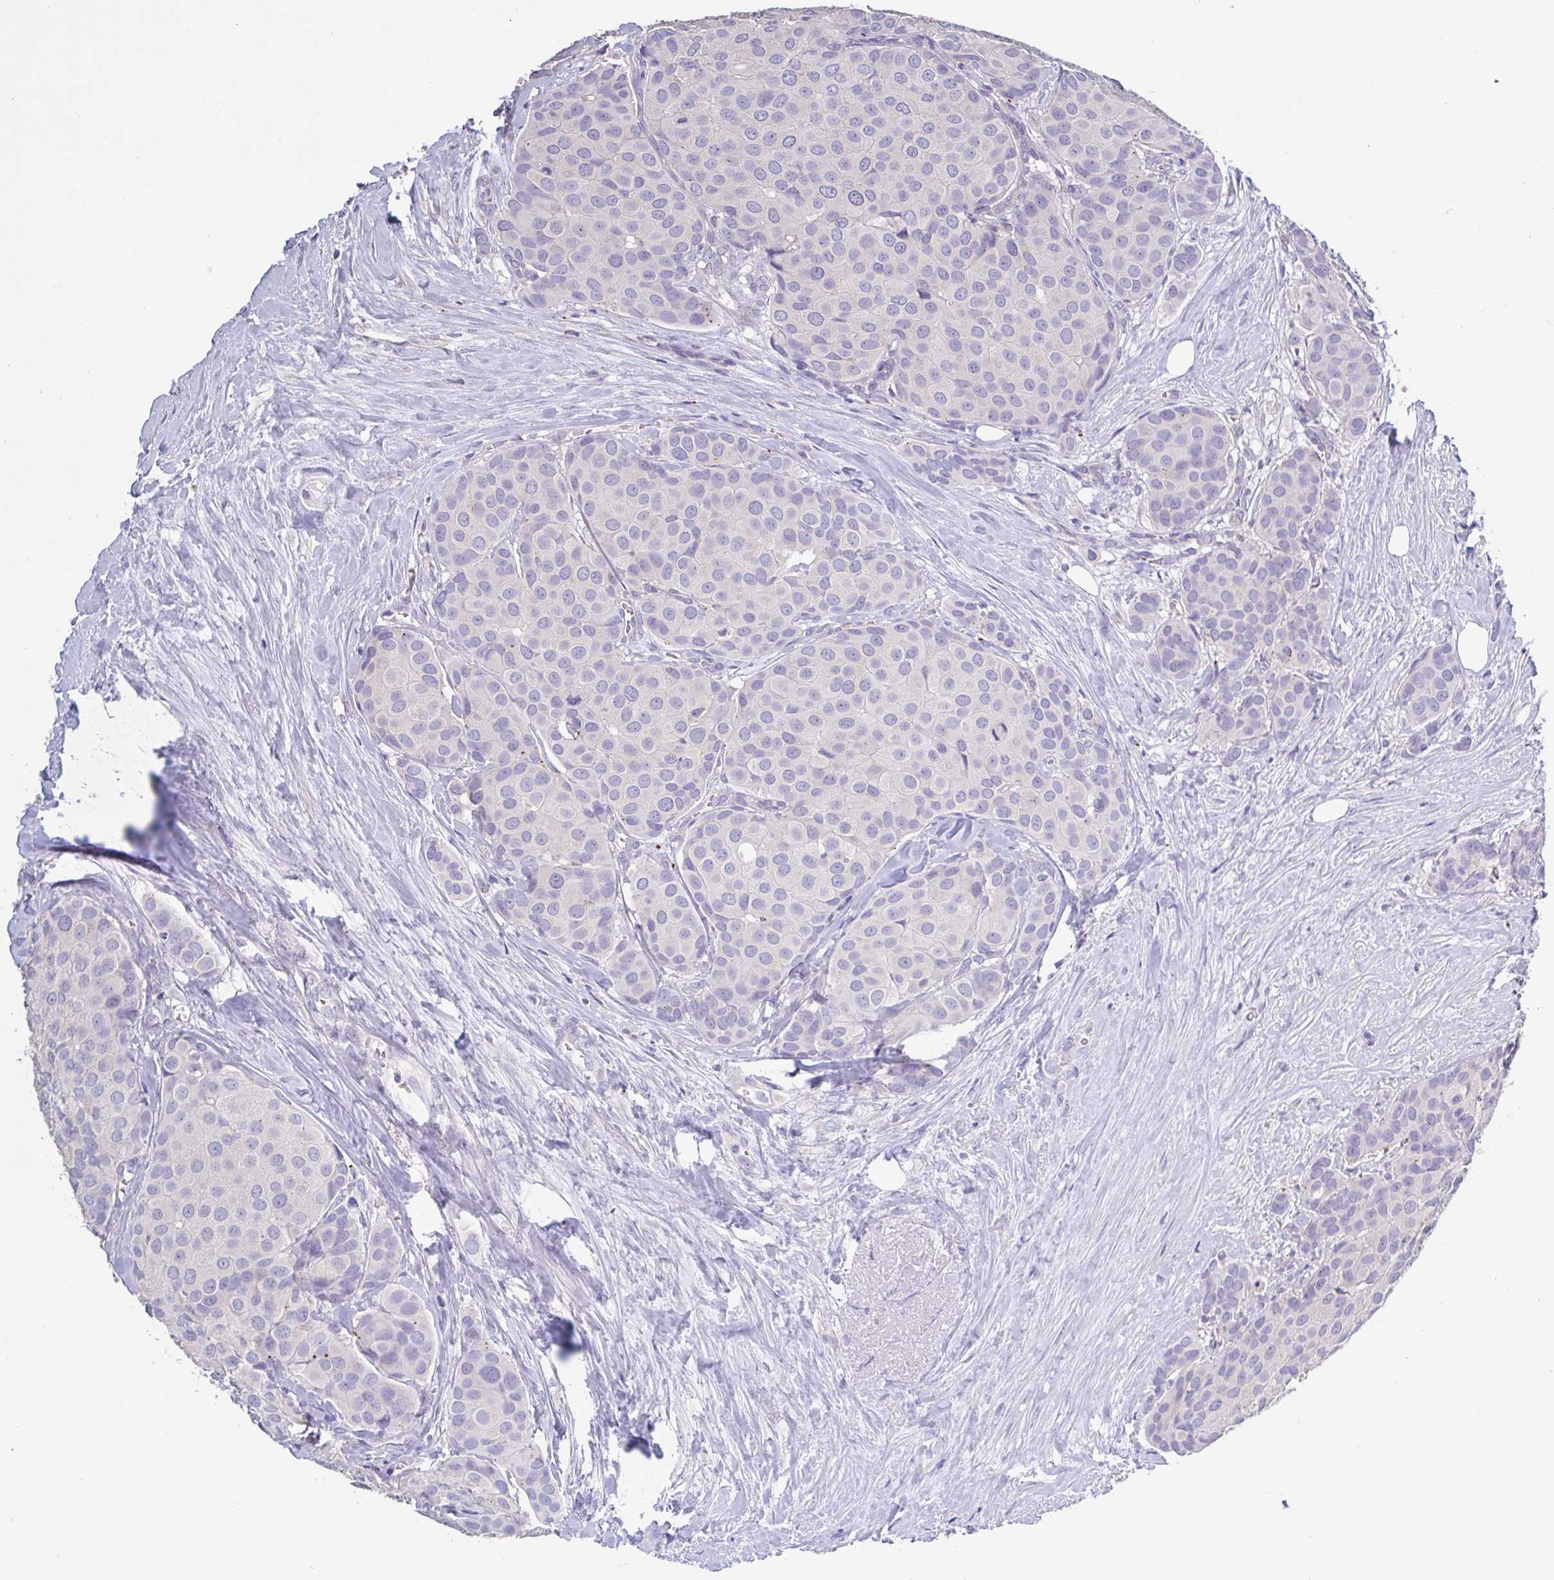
{"staining": {"intensity": "negative", "quantity": "none", "location": "none"}, "tissue": "breast cancer", "cell_type": "Tumor cells", "image_type": "cancer", "snomed": [{"axis": "morphology", "description": "Duct carcinoma"}, {"axis": "topography", "description": "Breast"}], "caption": "Immunohistochemistry image of neoplastic tissue: human invasive ductal carcinoma (breast) stained with DAB shows no significant protein staining in tumor cells.", "gene": "CHMP5", "patient": {"sex": "female", "age": 70}}